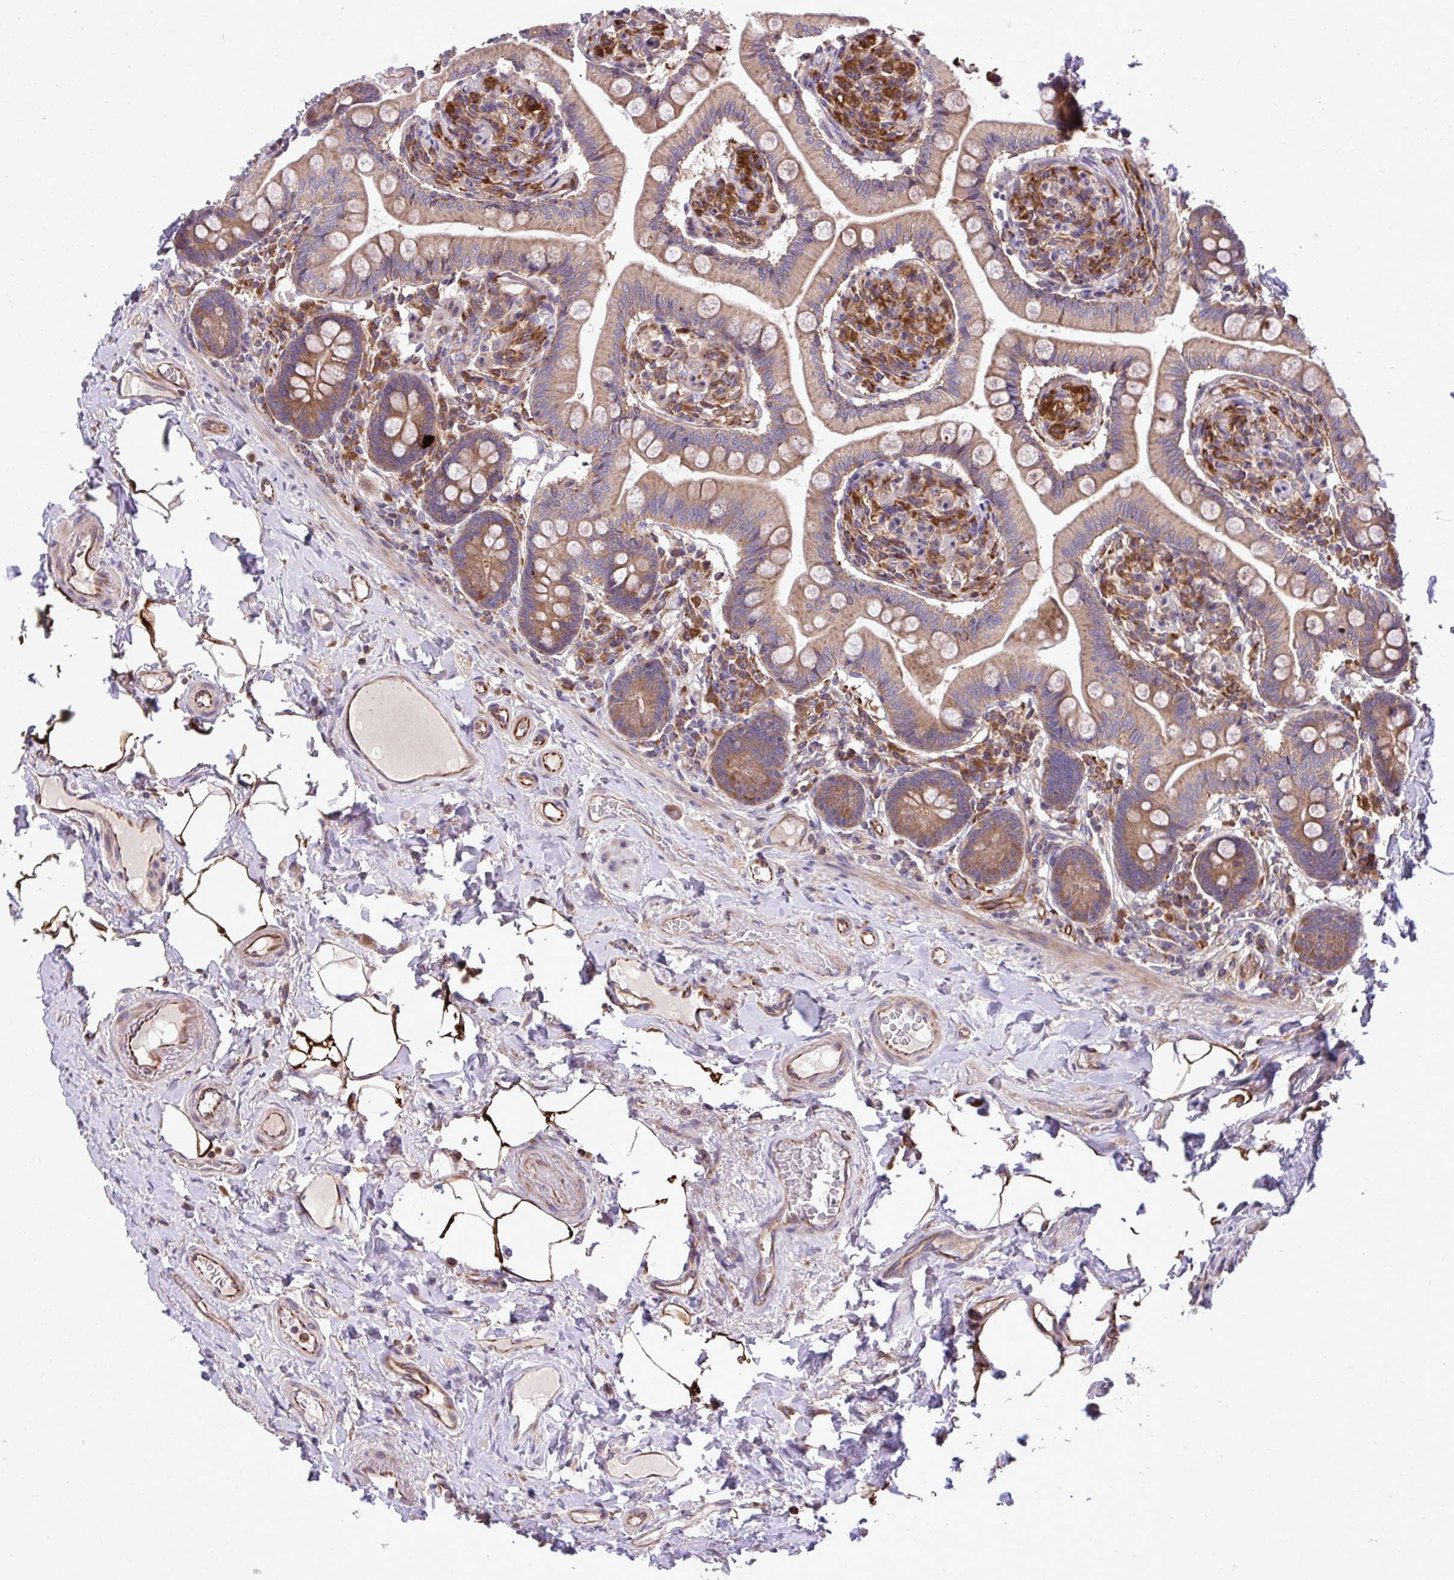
{"staining": {"intensity": "moderate", "quantity": ">75%", "location": "cytoplasmic/membranous"}, "tissue": "small intestine", "cell_type": "Glandular cells", "image_type": "normal", "snomed": [{"axis": "morphology", "description": "Normal tissue, NOS"}, {"axis": "topography", "description": "Small intestine"}], "caption": "IHC micrograph of normal human small intestine stained for a protein (brown), which exhibits medium levels of moderate cytoplasmic/membranous expression in about >75% of glandular cells.", "gene": "PAIP2", "patient": {"sex": "female", "age": 64}}